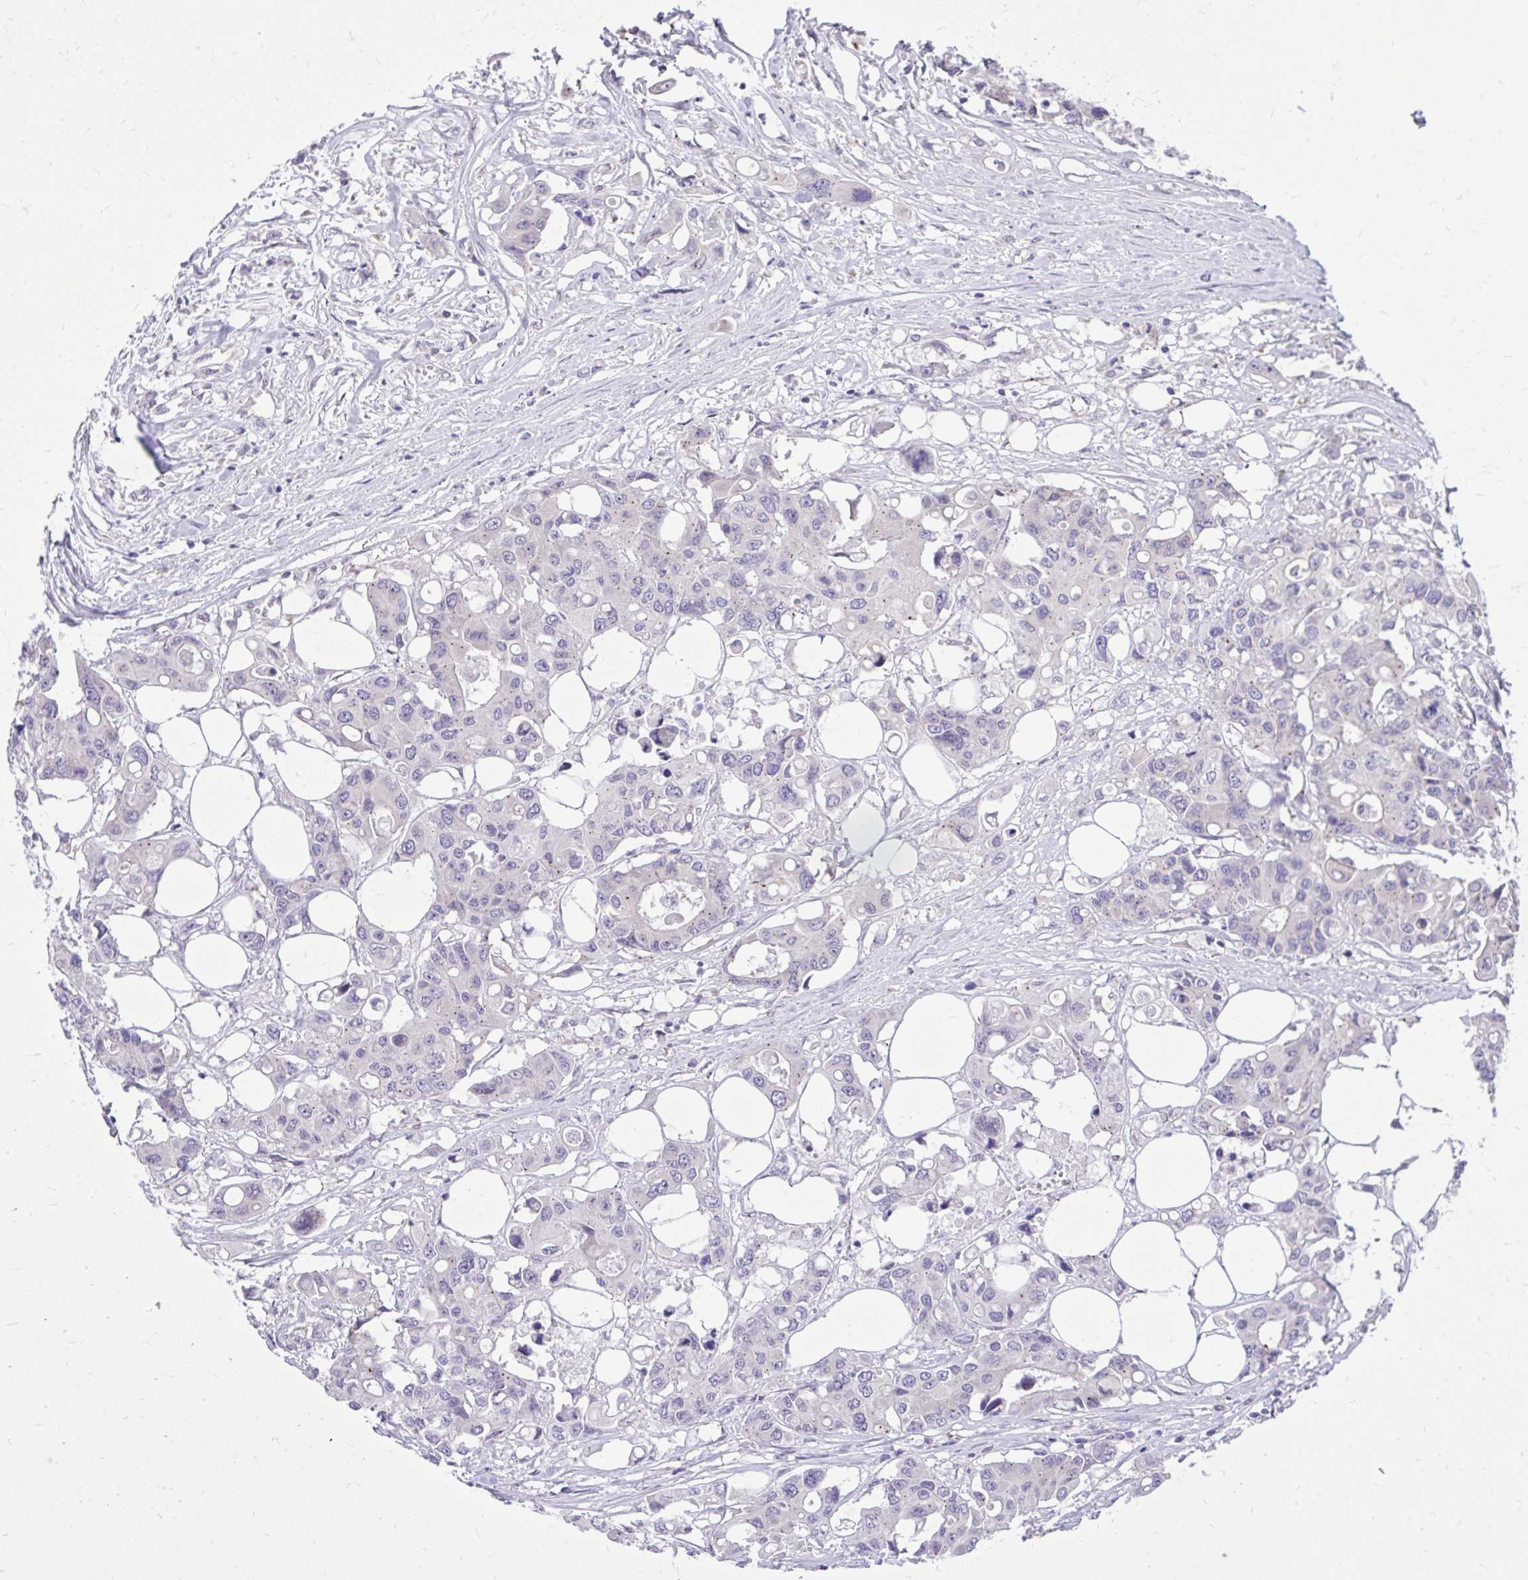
{"staining": {"intensity": "negative", "quantity": "none", "location": "none"}, "tissue": "colorectal cancer", "cell_type": "Tumor cells", "image_type": "cancer", "snomed": [{"axis": "morphology", "description": "Adenocarcinoma, NOS"}, {"axis": "topography", "description": "Colon"}], "caption": "Tumor cells show no significant protein positivity in colorectal adenocarcinoma.", "gene": "CEACAM18", "patient": {"sex": "male", "age": 77}}